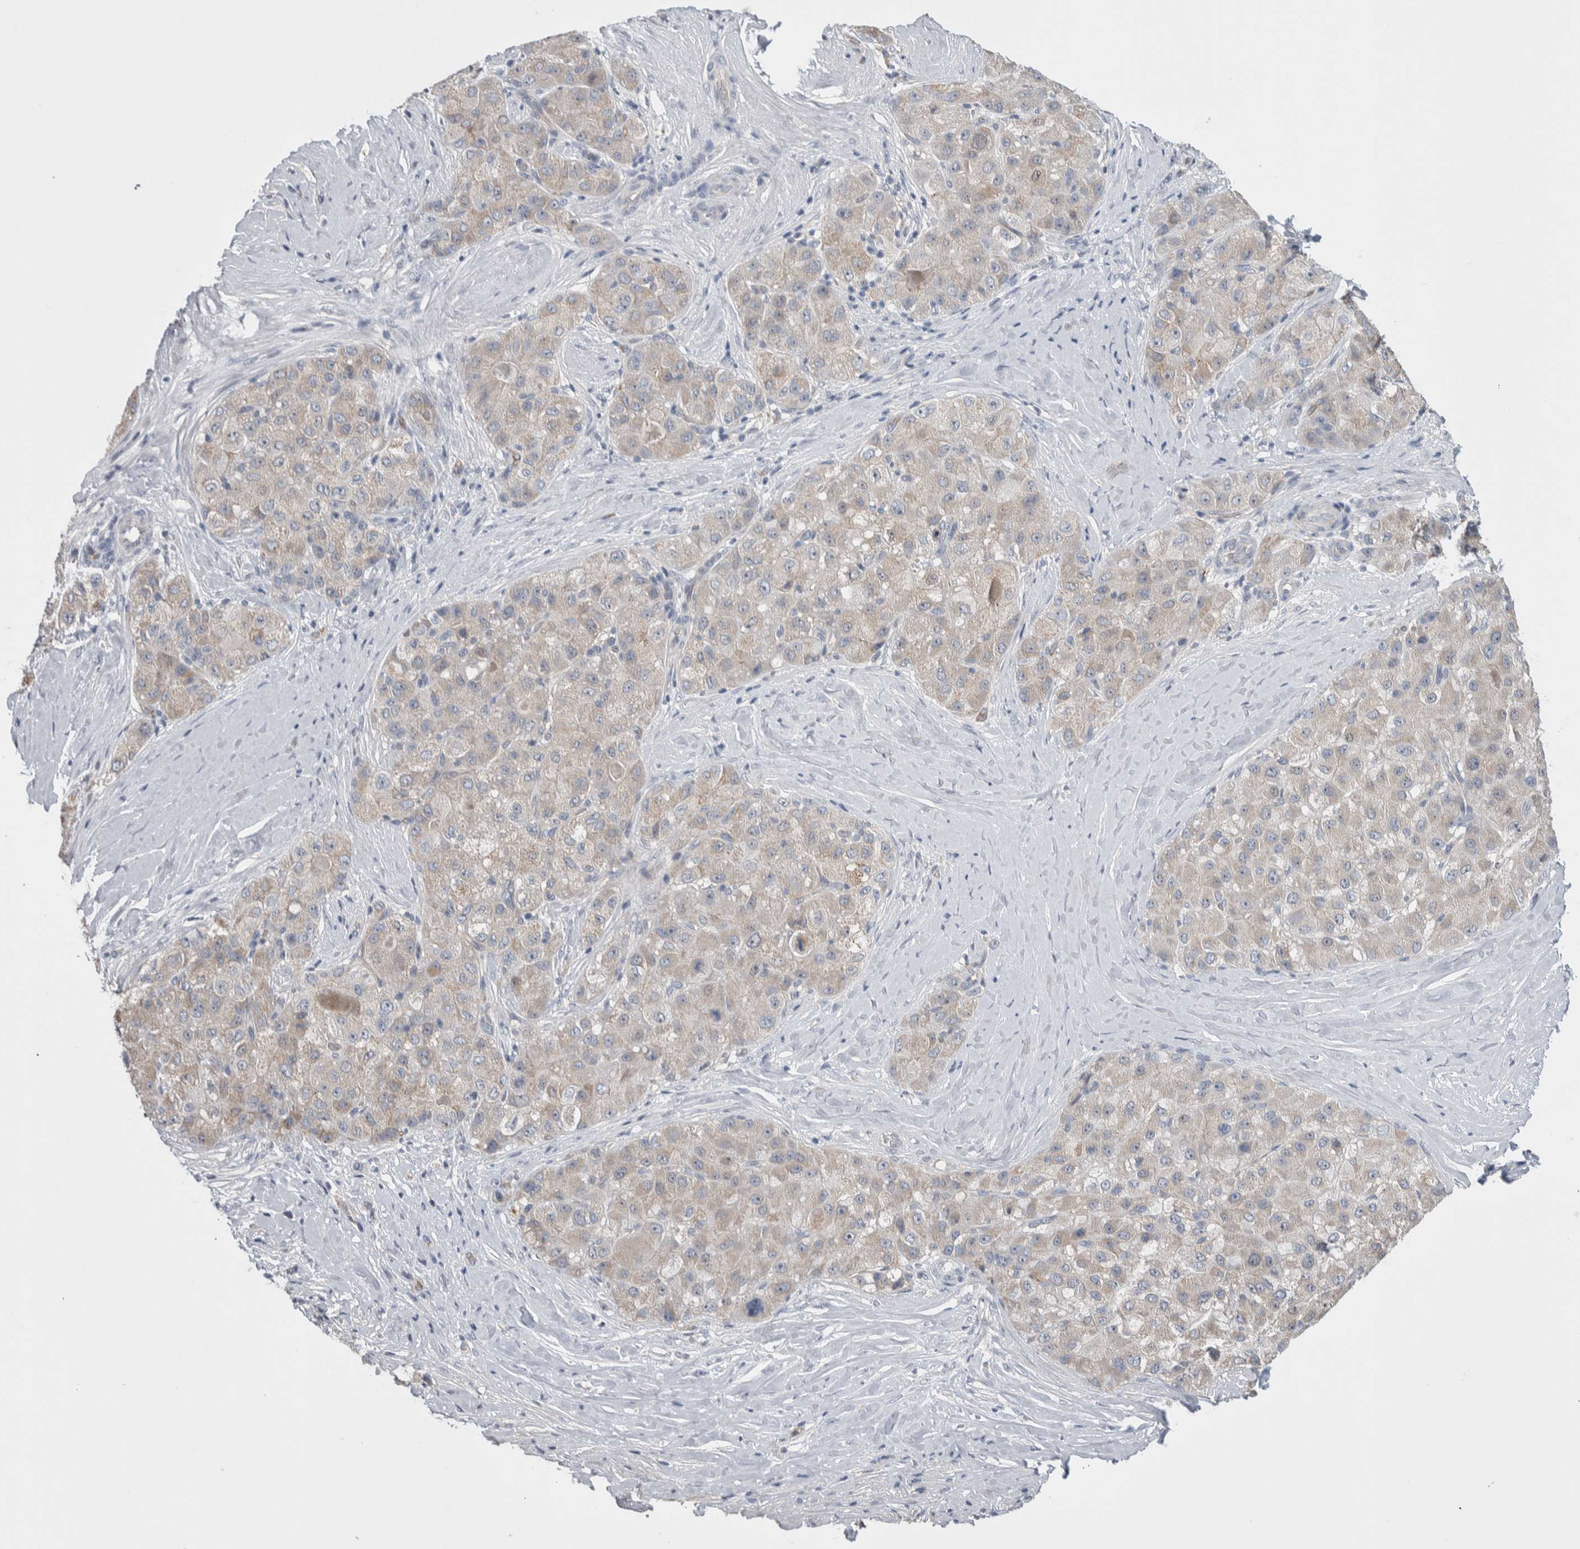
{"staining": {"intensity": "negative", "quantity": "none", "location": "none"}, "tissue": "liver cancer", "cell_type": "Tumor cells", "image_type": "cancer", "snomed": [{"axis": "morphology", "description": "Carcinoma, Hepatocellular, NOS"}, {"axis": "topography", "description": "Liver"}], "caption": "Immunohistochemistry image of hepatocellular carcinoma (liver) stained for a protein (brown), which exhibits no expression in tumor cells.", "gene": "CEP131", "patient": {"sex": "male", "age": 80}}